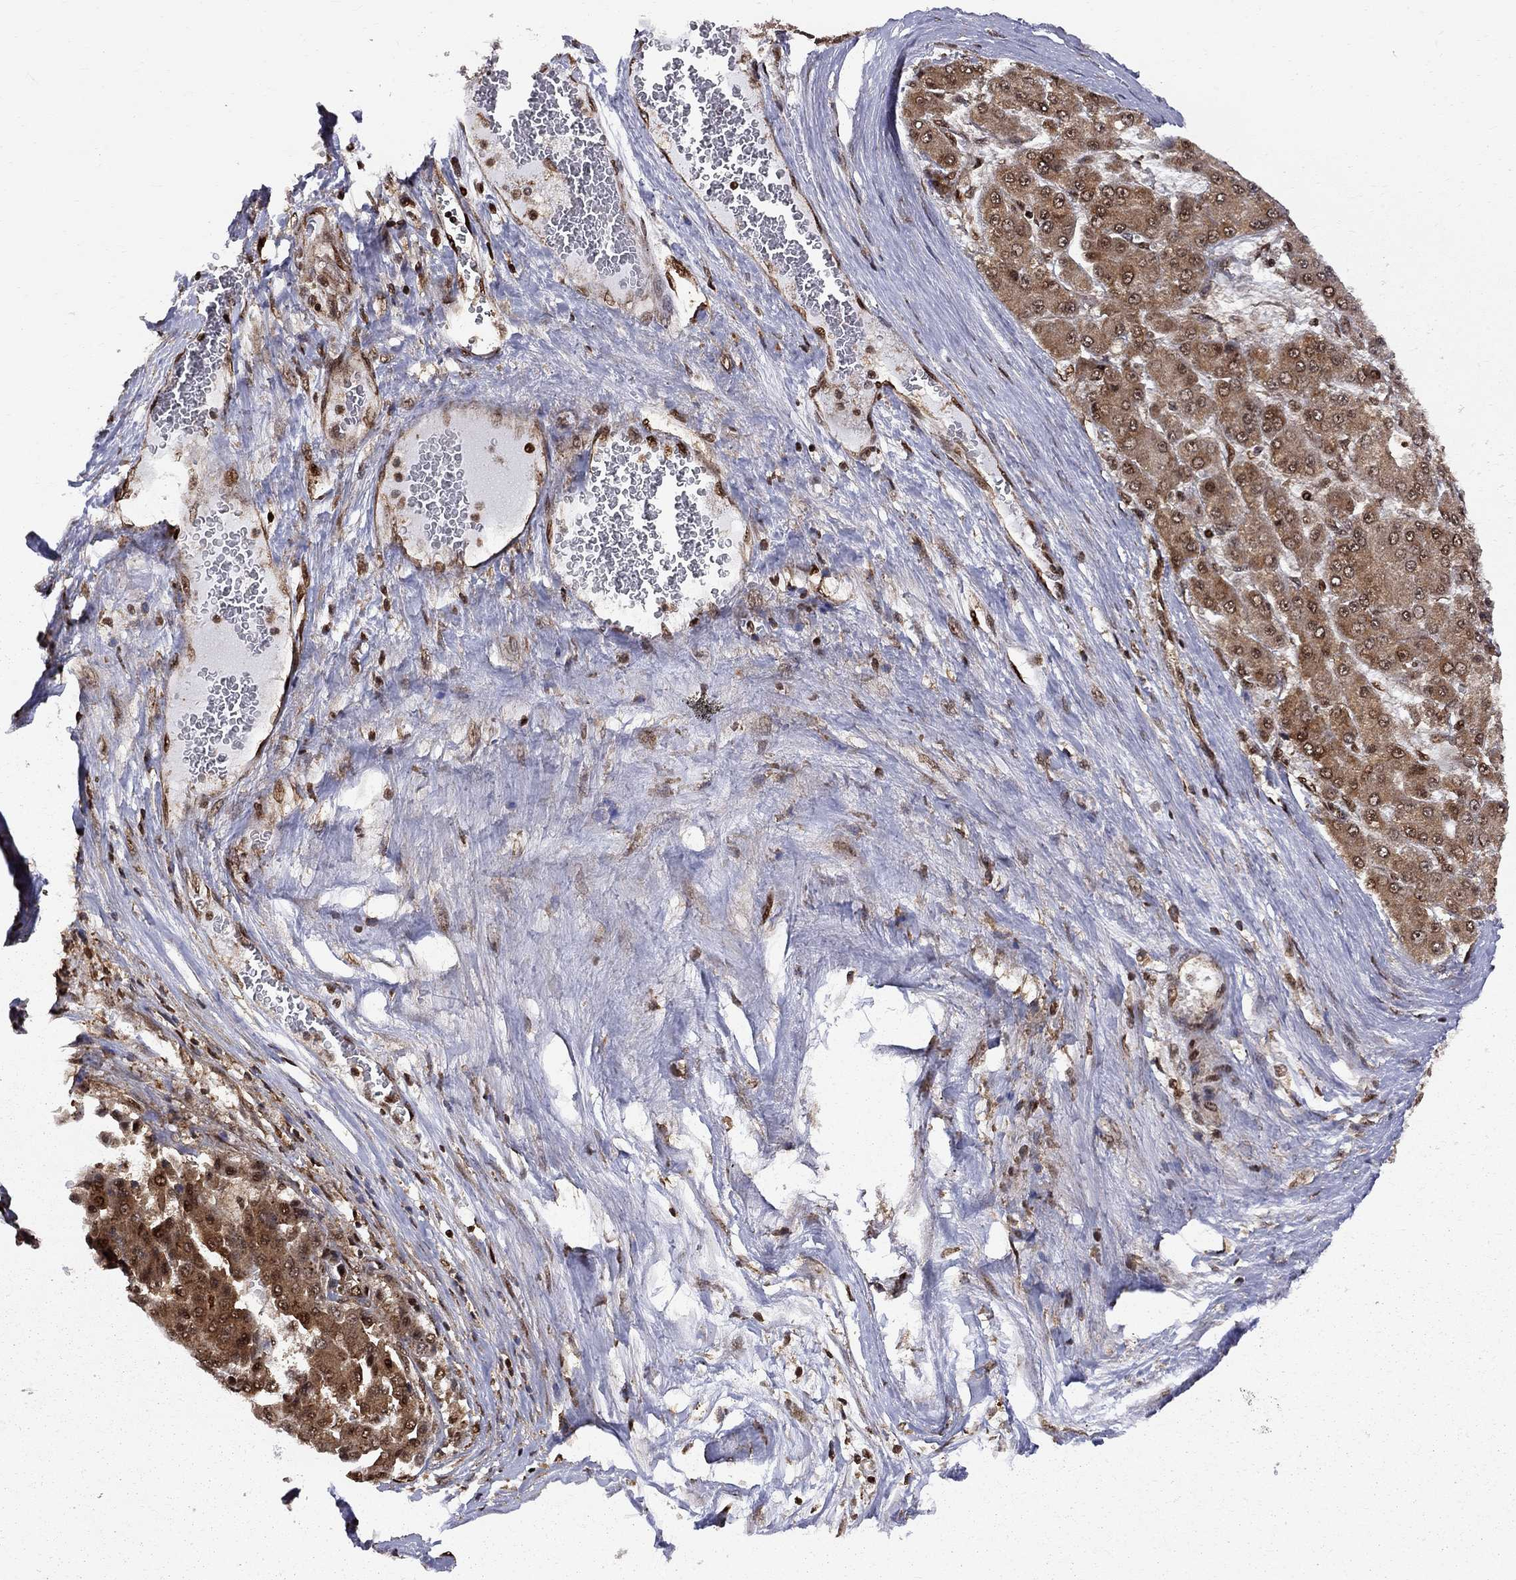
{"staining": {"intensity": "moderate", "quantity": "25%-75%", "location": "cytoplasmic/membranous"}, "tissue": "liver cancer", "cell_type": "Tumor cells", "image_type": "cancer", "snomed": [{"axis": "morphology", "description": "Carcinoma, Hepatocellular, NOS"}, {"axis": "topography", "description": "Liver"}], "caption": "Protein staining of liver cancer tissue displays moderate cytoplasmic/membranous positivity in about 25%-75% of tumor cells. The protein is stained brown, and the nuclei are stained in blue (DAB IHC with brightfield microscopy, high magnification).", "gene": "ELOB", "patient": {"sex": "male", "age": 70}}